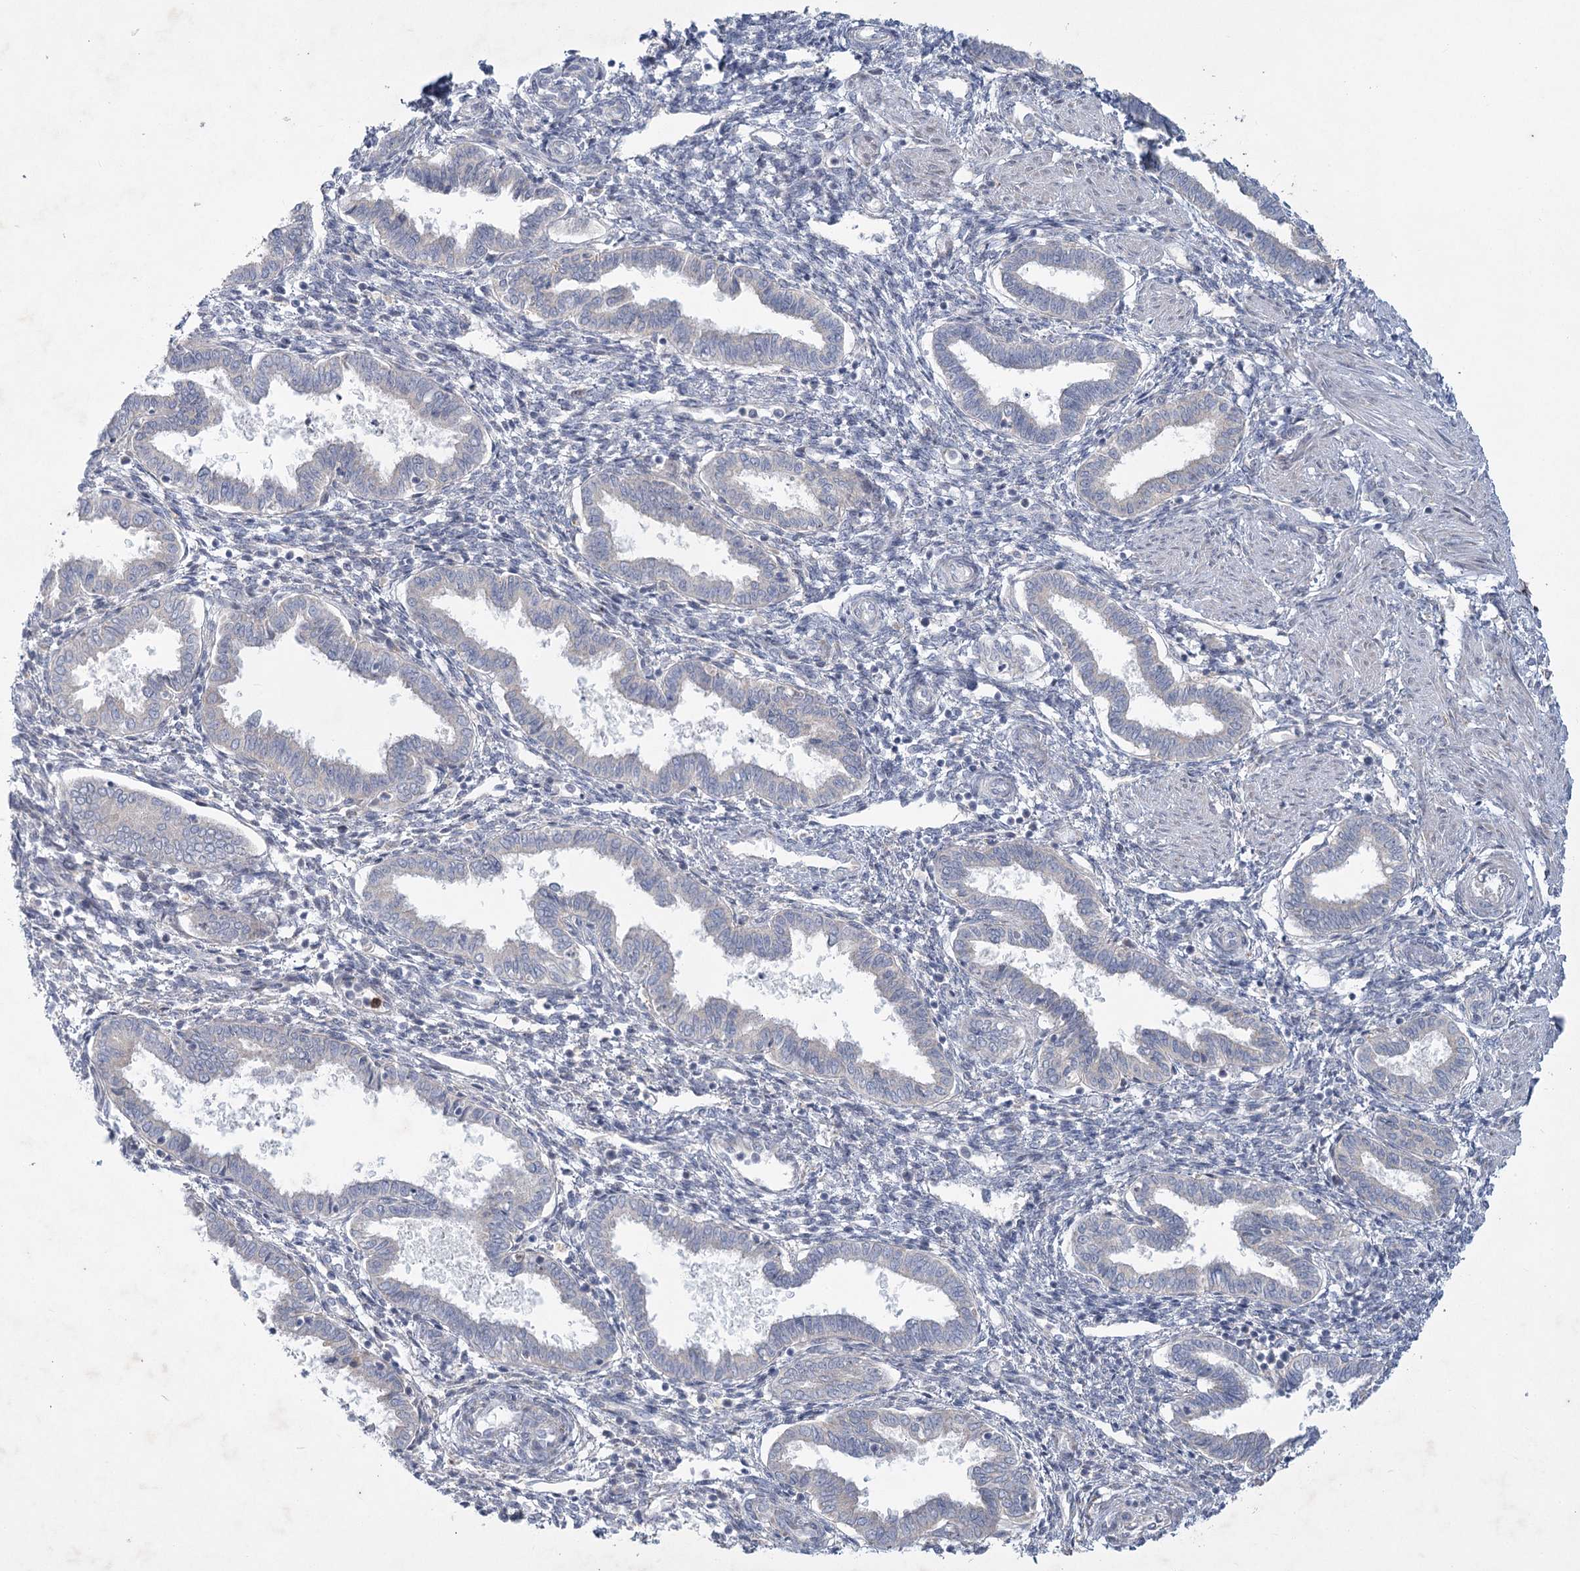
{"staining": {"intensity": "negative", "quantity": "none", "location": "none"}, "tissue": "endometrium", "cell_type": "Cells in endometrial stroma", "image_type": "normal", "snomed": [{"axis": "morphology", "description": "Normal tissue, NOS"}, {"axis": "topography", "description": "Endometrium"}], "caption": "Immunohistochemical staining of unremarkable endometrium displays no significant positivity in cells in endometrial stroma.", "gene": "PLA2G12A", "patient": {"sex": "female", "age": 33}}